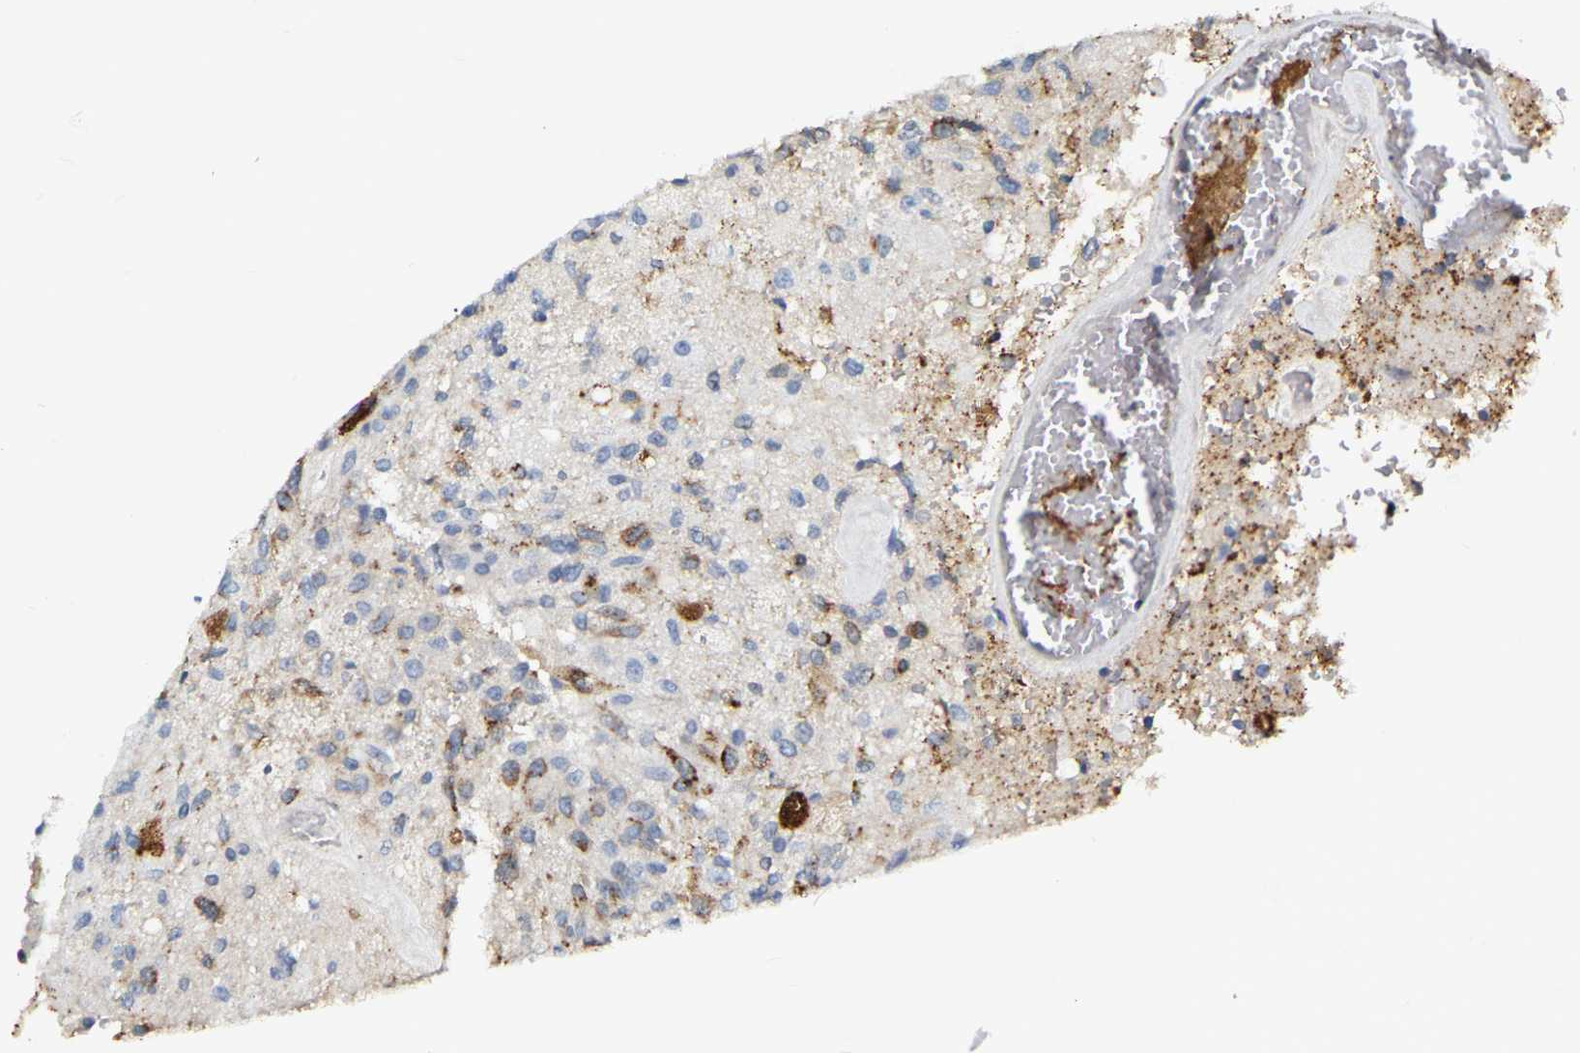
{"staining": {"intensity": "moderate", "quantity": "<25%", "location": "cytoplasmic/membranous"}, "tissue": "glioma", "cell_type": "Tumor cells", "image_type": "cancer", "snomed": [{"axis": "morphology", "description": "Normal tissue, NOS"}, {"axis": "morphology", "description": "Glioma, malignant, High grade"}, {"axis": "topography", "description": "Cerebral cortex"}], "caption": "A histopathology image of malignant glioma (high-grade) stained for a protein reveals moderate cytoplasmic/membranous brown staining in tumor cells.", "gene": "GNAS", "patient": {"sex": "male", "age": 77}}